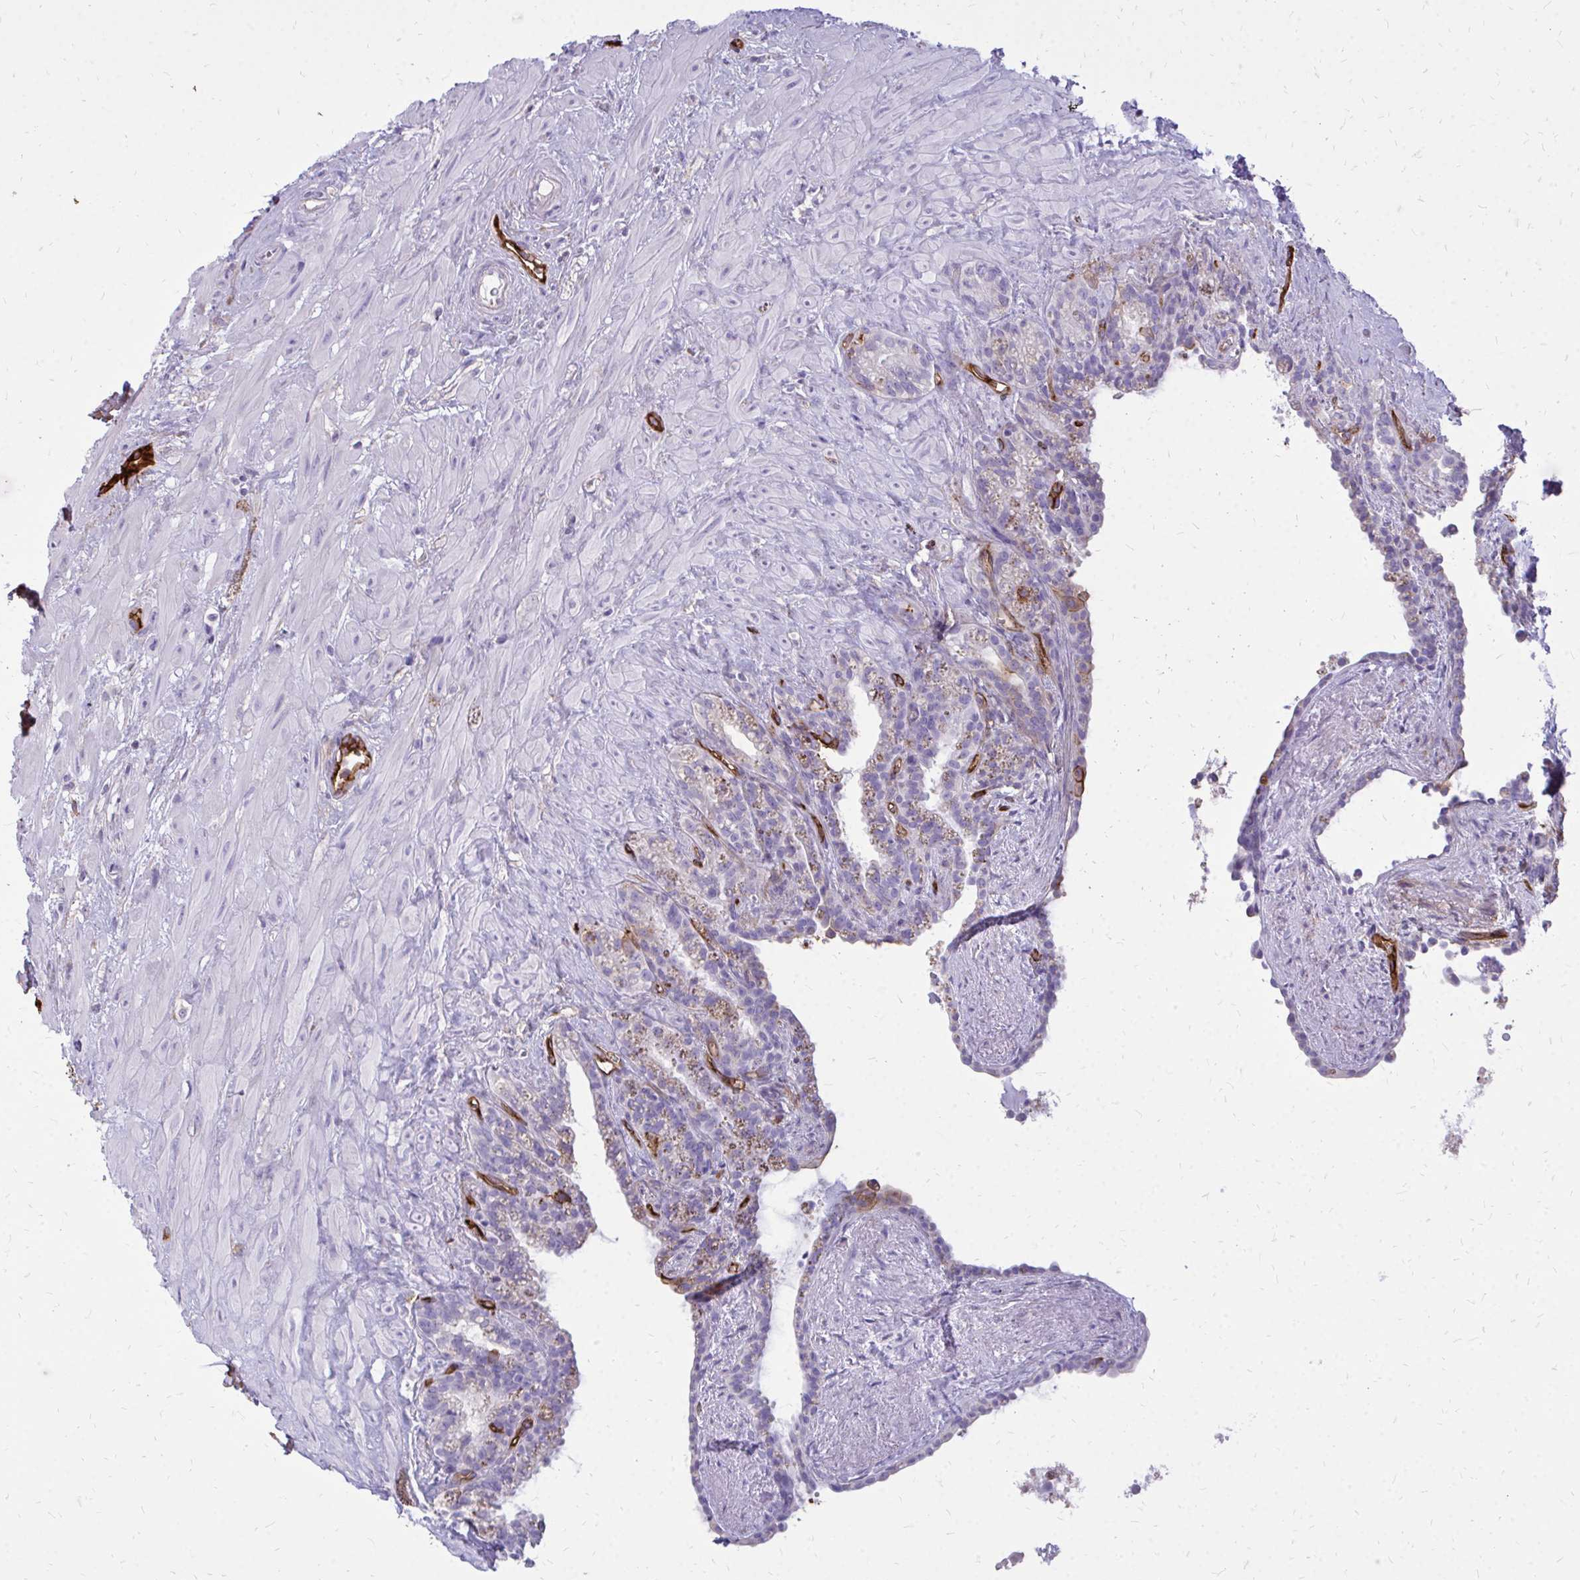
{"staining": {"intensity": "strong", "quantity": "25%-75%", "location": "cytoplasmic/membranous"}, "tissue": "seminal vesicle", "cell_type": "Glandular cells", "image_type": "normal", "snomed": [{"axis": "morphology", "description": "Normal tissue, NOS"}, {"axis": "topography", "description": "Seminal veicle"}], "caption": "DAB (3,3'-diaminobenzidine) immunohistochemical staining of benign human seminal vesicle shows strong cytoplasmic/membranous protein positivity in about 25%-75% of glandular cells. (DAB (3,3'-diaminobenzidine) = brown stain, brightfield microscopy at high magnification).", "gene": "MARCKSL1", "patient": {"sex": "male", "age": 76}}